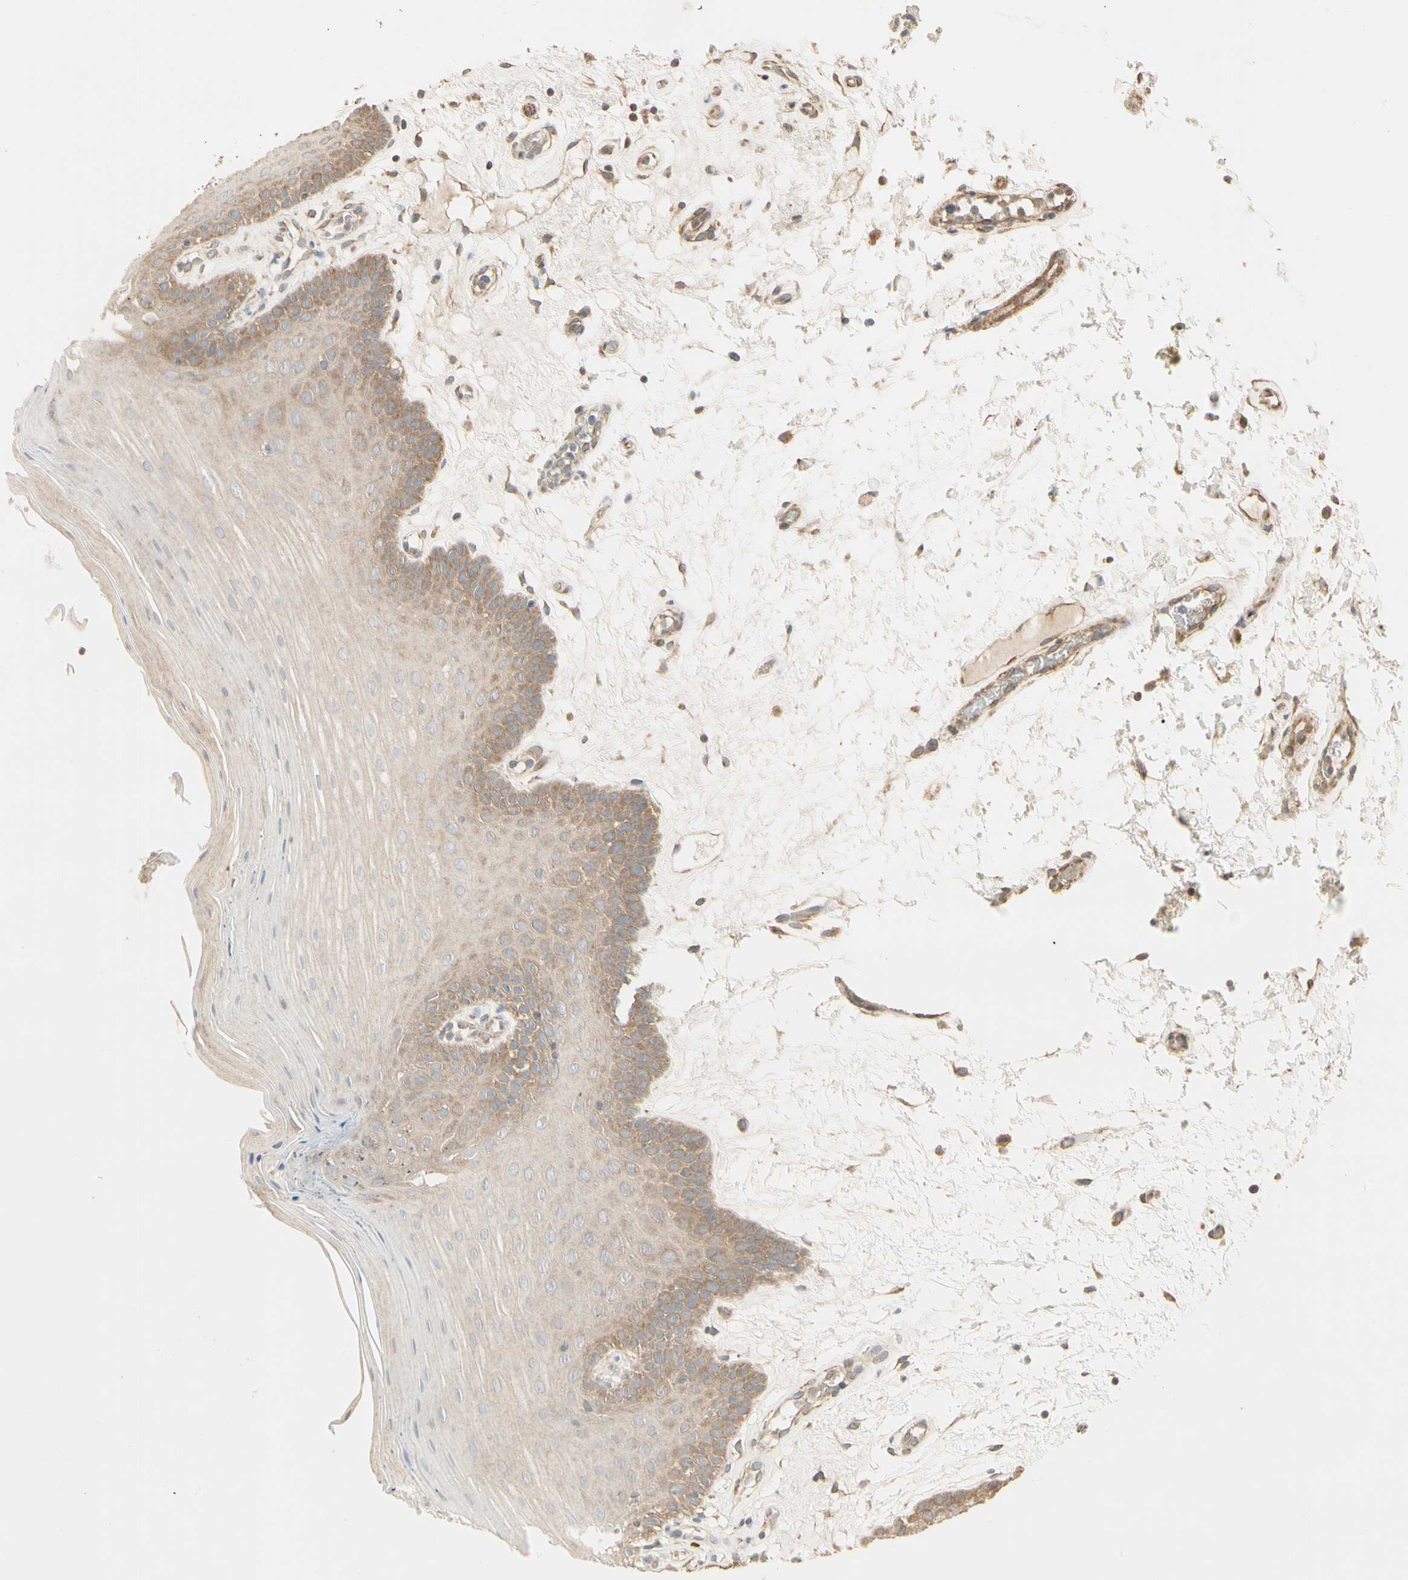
{"staining": {"intensity": "moderate", "quantity": "25%-75%", "location": "cytoplasmic/membranous"}, "tissue": "oral mucosa", "cell_type": "Squamous epithelial cells", "image_type": "normal", "snomed": [{"axis": "morphology", "description": "Normal tissue, NOS"}, {"axis": "morphology", "description": "Squamous cell carcinoma, NOS"}, {"axis": "topography", "description": "Skeletal muscle"}, {"axis": "topography", "description": "Oral tissue"}, {"axis": "topography", "description": "Head-Neck"}], "caption": "The image exhibits a brown stain indicating the presence of a protein in the cytoplasmic/membranous of squamous epithelial cells in oral mucosa.", "gene": "IRAG1", "patient": {"sex": "male", "age": 71}}